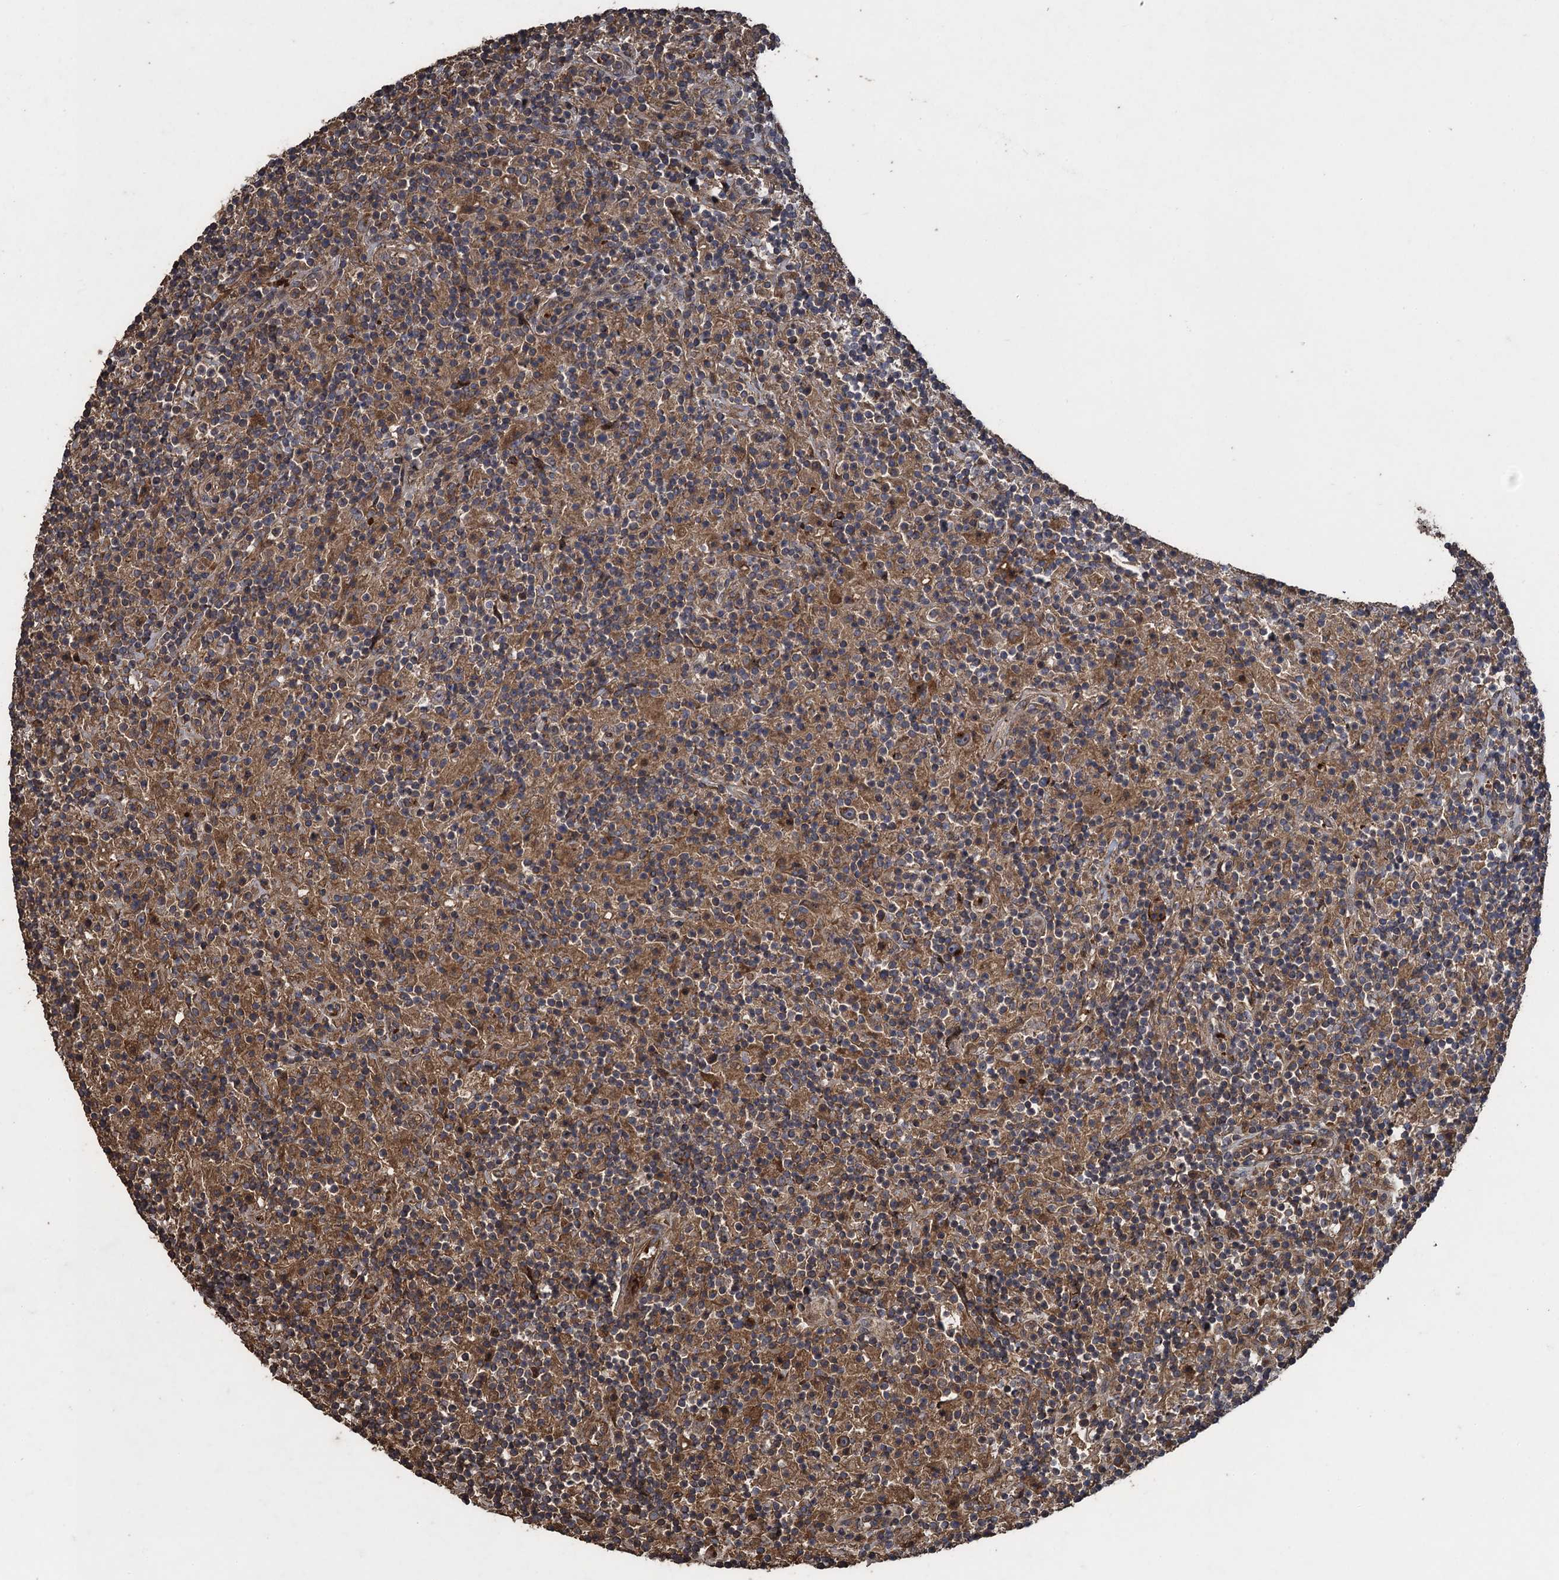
{"staining": {"intensity": "moderate", "quantity": ">75%", "location": "cytoplasmic/membranous"}, "tissue": "lymphoma", "cell_type": "Tumor cells", "image_type": "cancer", "snomed": [{"axis": "morphology", "description": "Hodgkin's disease, NOS"}, {"axis": "topography", "description": "Lymph node"}], "caption": "A brown stain labels moderate cytoplasmic/membranous expression of a protein in lymphoma tumor cells. Using DAB (brown) and hematoxylin (blue) stains, captured at high magnification using brightfield microscopy.", "gene": "TXNDC11", "patient": {"sex": "male", "age": 70}}